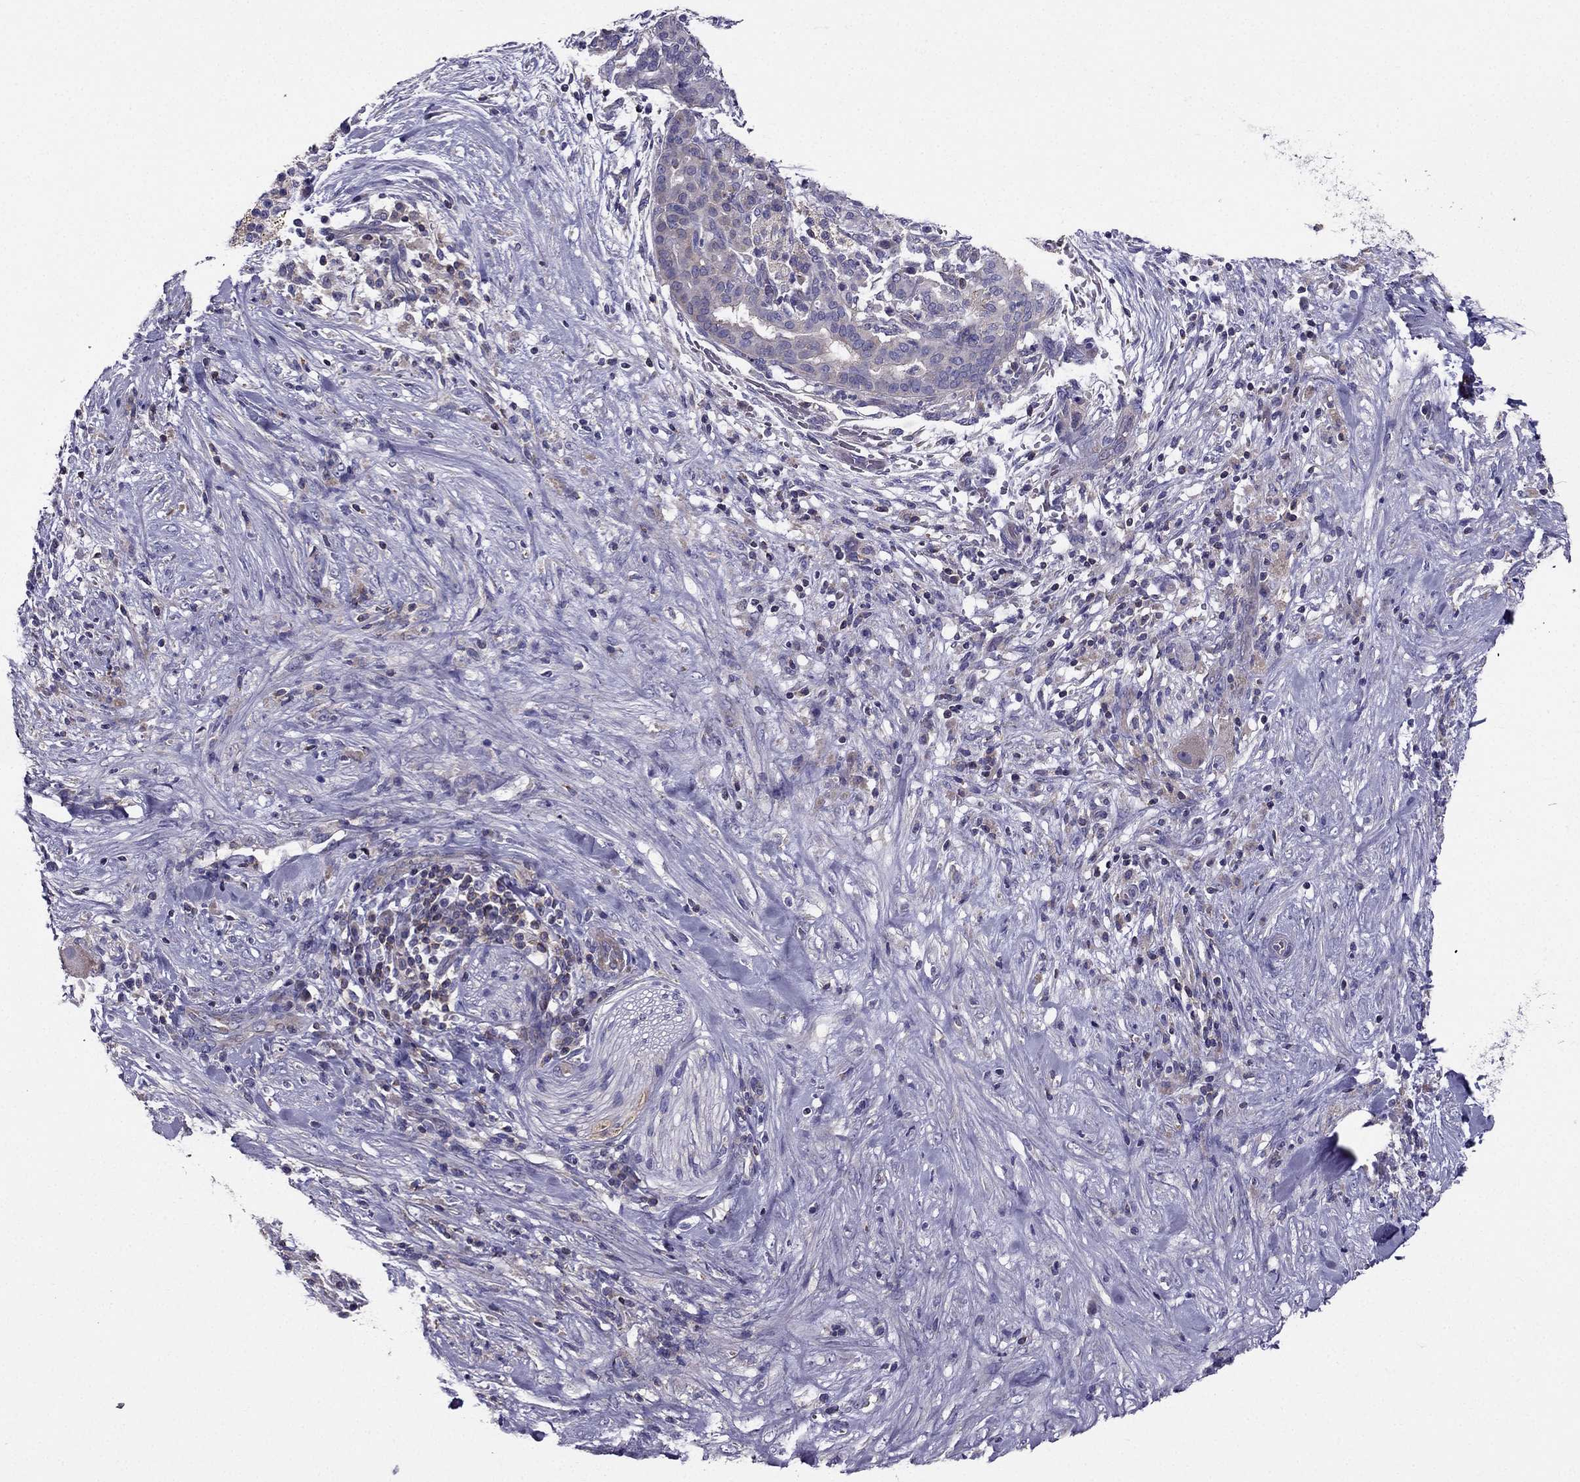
{"staining": {"intensity": "weak", "quantity": "<25%", "location": "cytoplasmic/membranous"}, "tissue": "pancreatic cancer", "cell_type": "Tumor cells", "image_type": "cancer", "snomed": [{"axis": "morphology", "description": "Adenocarcinoma, NOS"}, {"axis": "topography", "description": "Pancreas"}], "caption": "High power microscopy photomicrograph of an immunohistochemistry histopathology image of pancreatic adenocarcinoma, revealing no significant positivity in tumor cells.", "gene": "AAK1", "patient": {"sex": "male", "age": 44}}